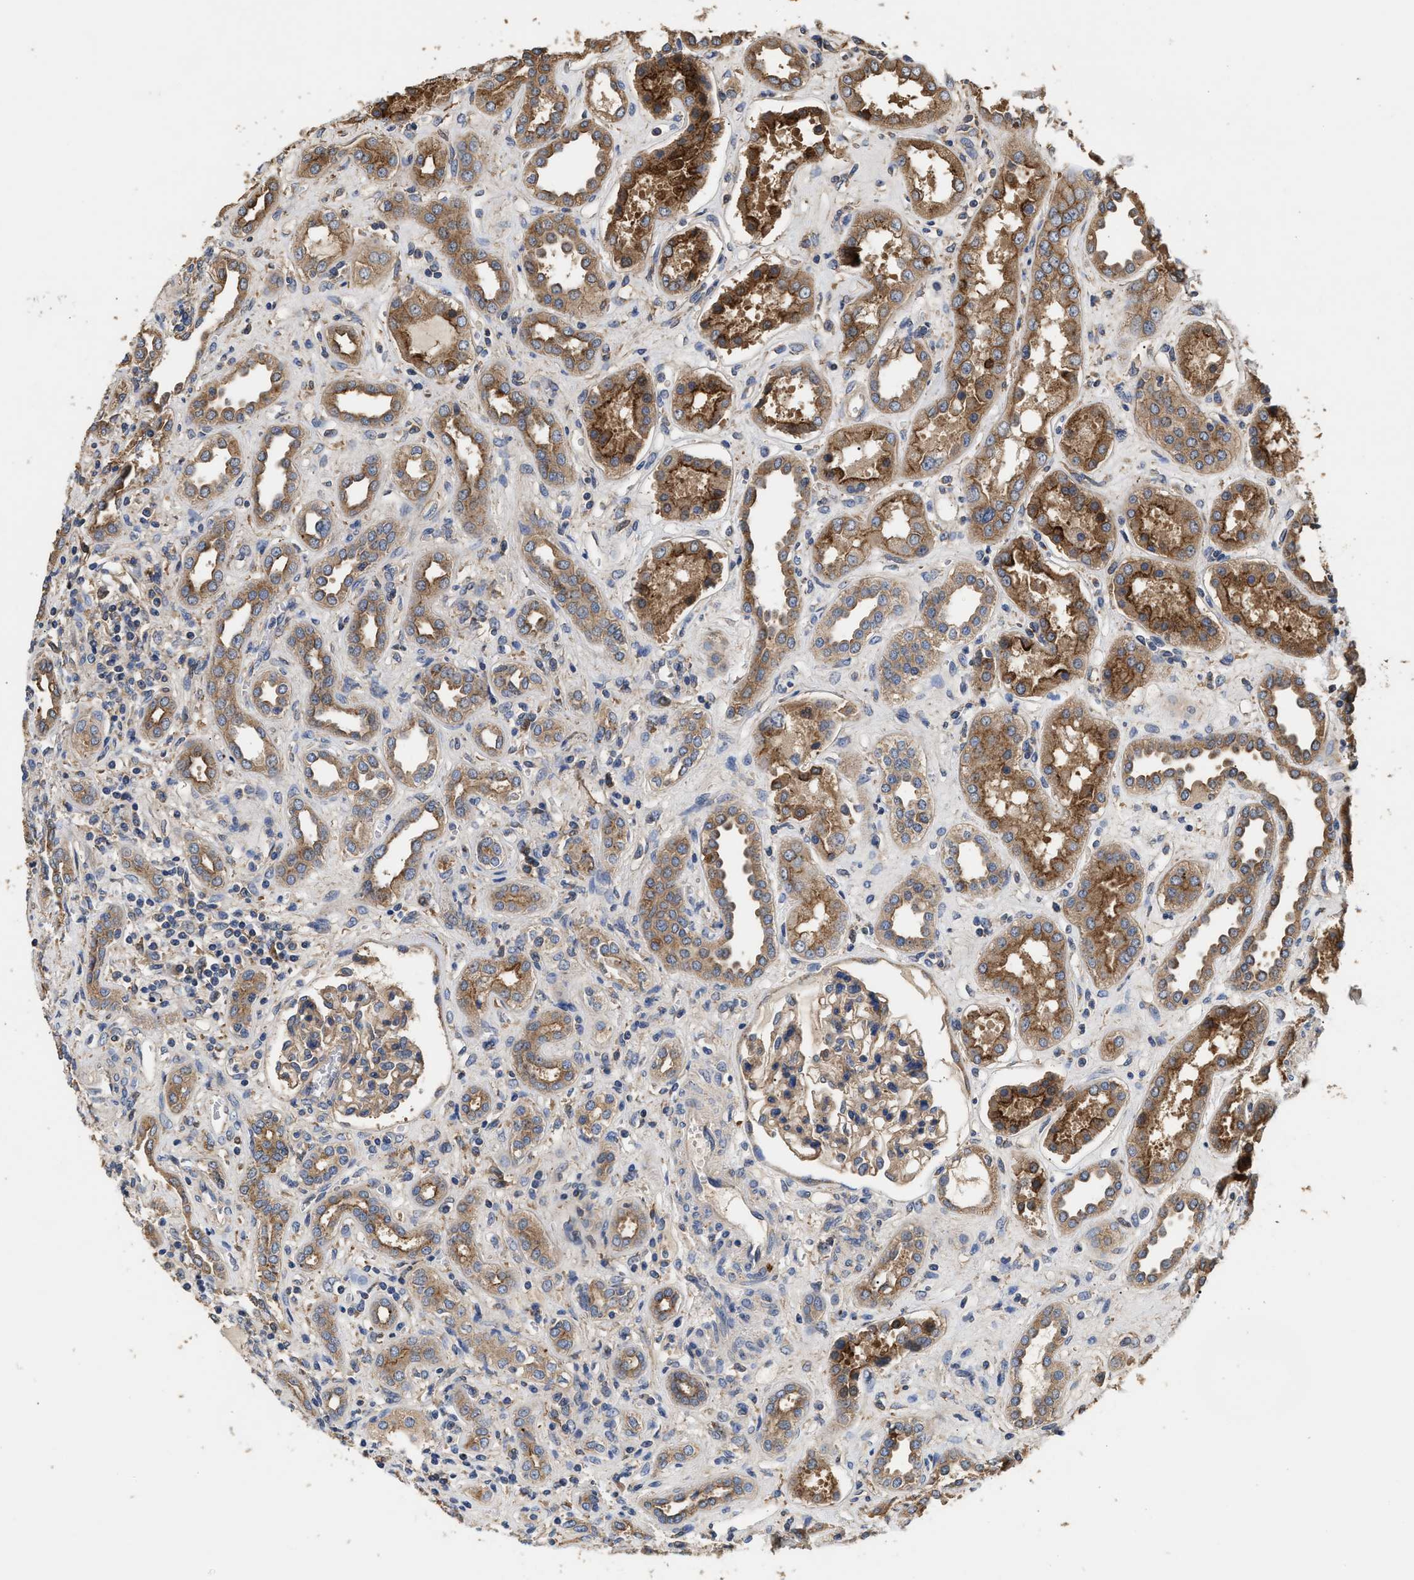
{"staining": {"intensity": "moderate", "quantity": ">75%", "location": "cytoplasmic/membranous"}, "tissue": "kidney", "cell_type": "Cells in glomeruli", "image_type": "normal", "snomed": [{"axis": "morphology", "description": "Normal tissue, NOS"}, {"axis": "topography", "description": "Kidney"}], "caption": "DAB immunohistochemical staining of benign human kidney demonstrates moderate cytoplasmic/membranous protein staining in about >75% of cells in glomeruli.", "gene": "KLB", "patient": {"sex": "male", "age": 59}}